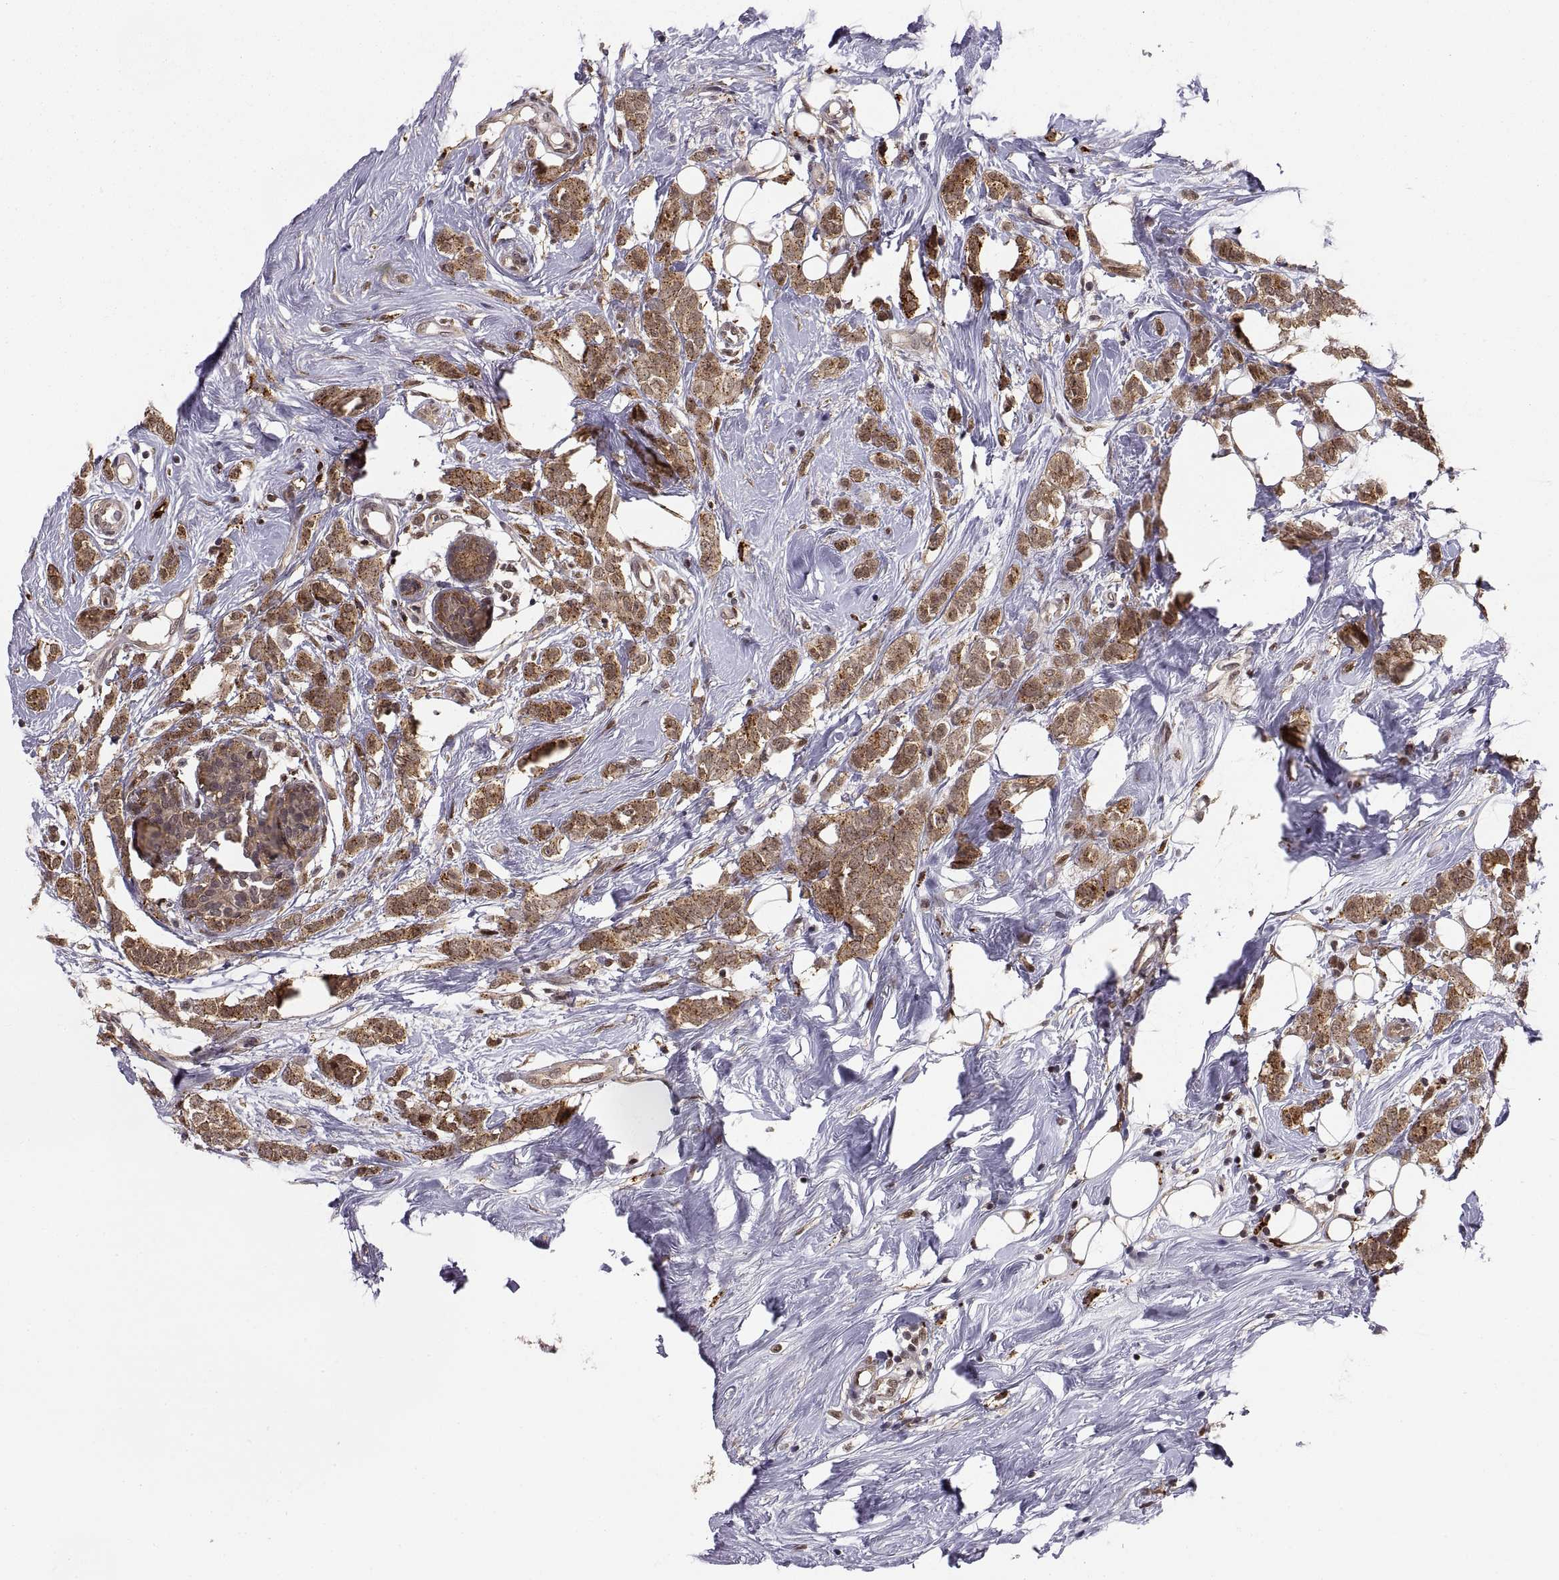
{"staining": {"intensity": "moderate", "quantity": ">75%", "location": "cytoplasmic/membranous"}, "tissue": "breast cancer", "cell_type": "Tumor cells", "image_type": "cancer", "snomed": [{"axis": "morphology", "description": "Lobular carcinoma"}, {"axis": "topography", "description": "Breast"}], "caption": "Immunohistochemistry of human breast lobular carcinoma shows medium levels of moderate cytoplasmic/membranous staining in approximately >75% of tumor cells. The staining is performed using DAB brown chromogen to label protein expression. The nuclei are counter-stained blue using hematoxylin.", "gene": "PSMC2", "patient": {"sex": "female", "age": 49}}